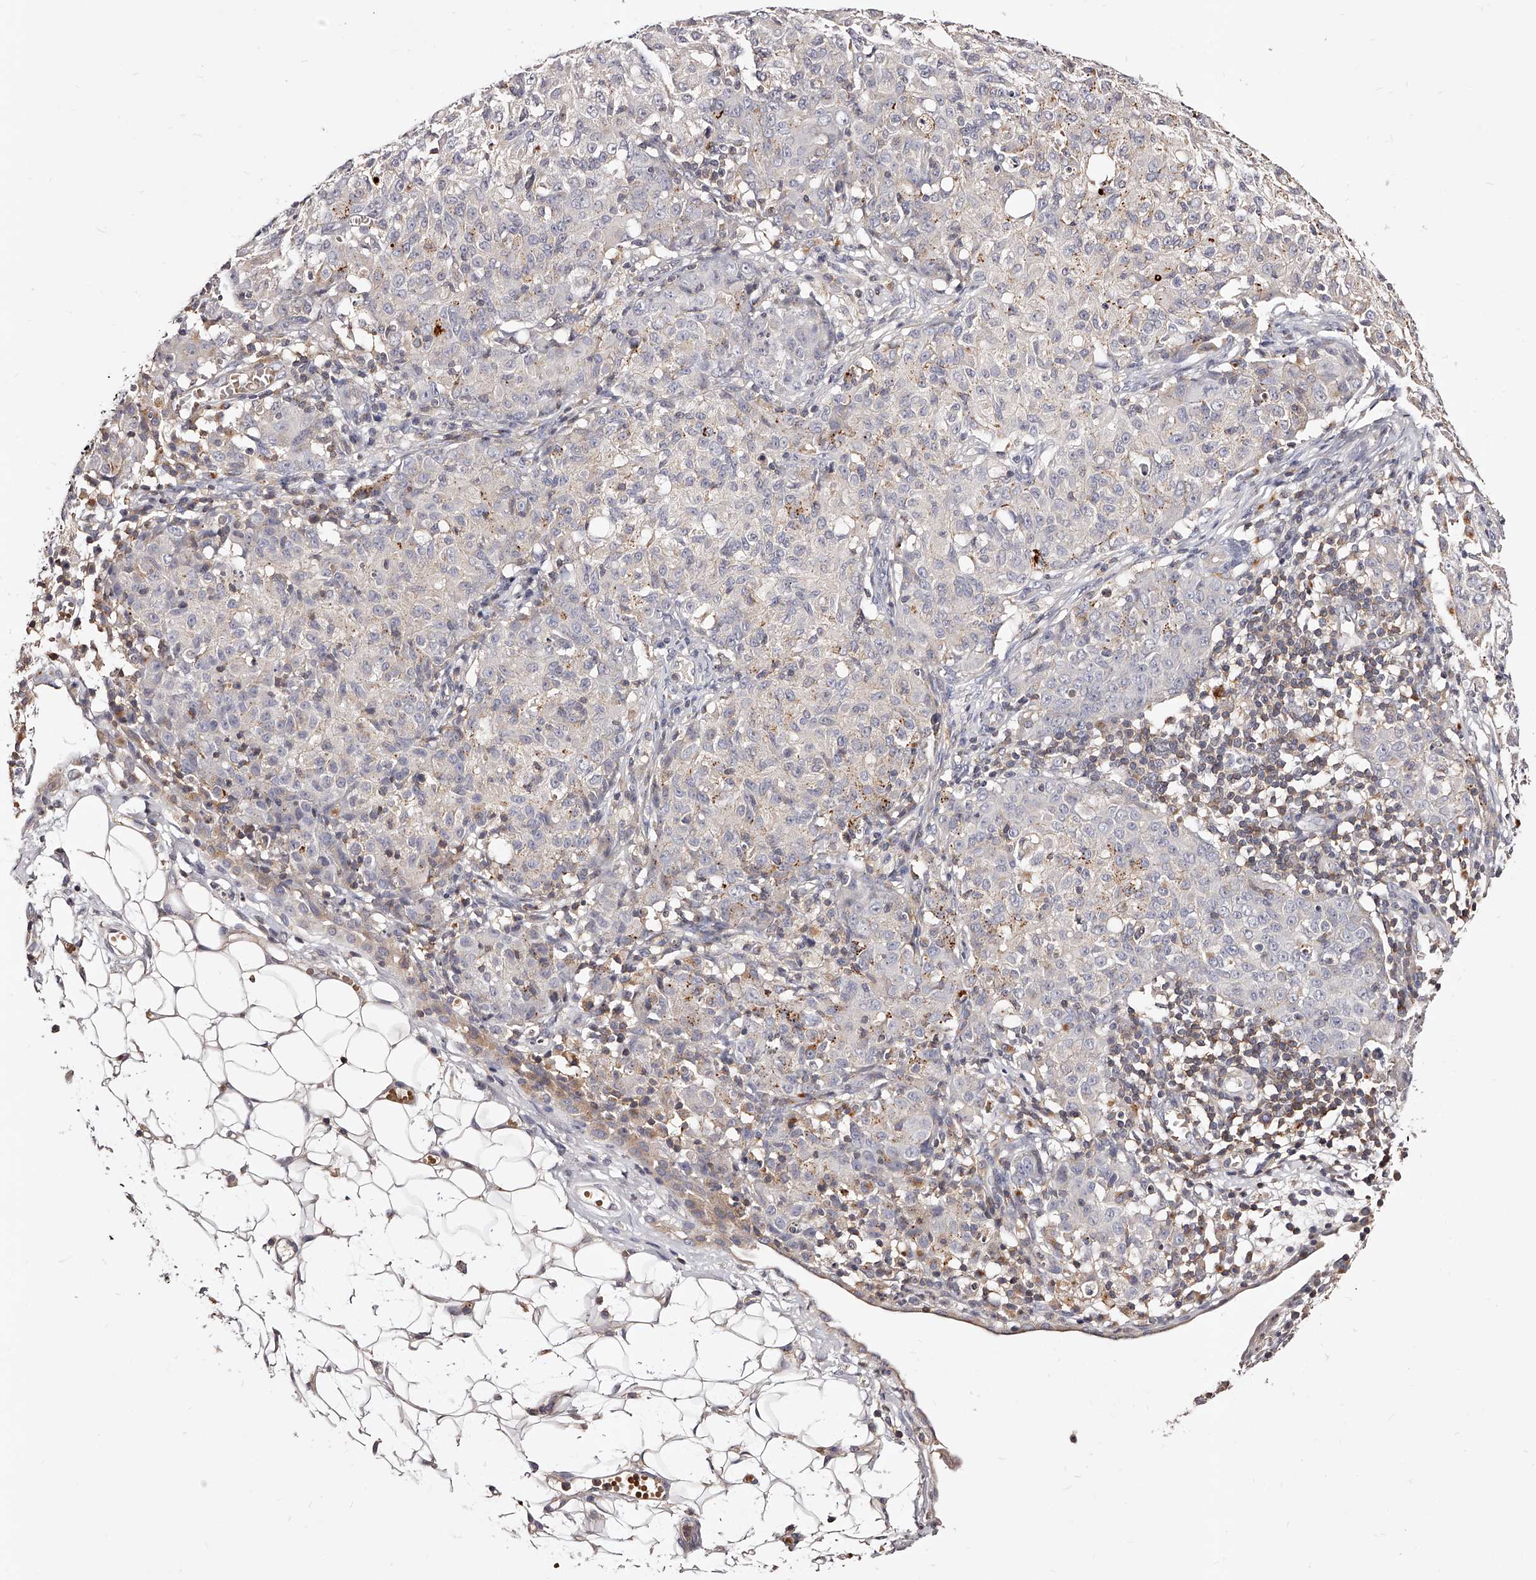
{"staining": {"intensity": "weak", "quantity": "<25%", "location": "cytoplasmic/membranous"}, "tissue": "ovarian cancer", "cell_type": "Tumor cells", "image_type": "cancer", "snomed": [{"axis": "morphology", "description": "Carcinoma, endometroid"}, {"axis": "topography", "description": "Ovary"}], "caption": "Tumor cells are negative for protein expression in human ovarian cancer. The staining is performed using DAB brown chromogen with nuclei counter-stained in using hematoxylin.", "gene": "PHACTR1", "patient": {"sex": "female", "age": 42}}